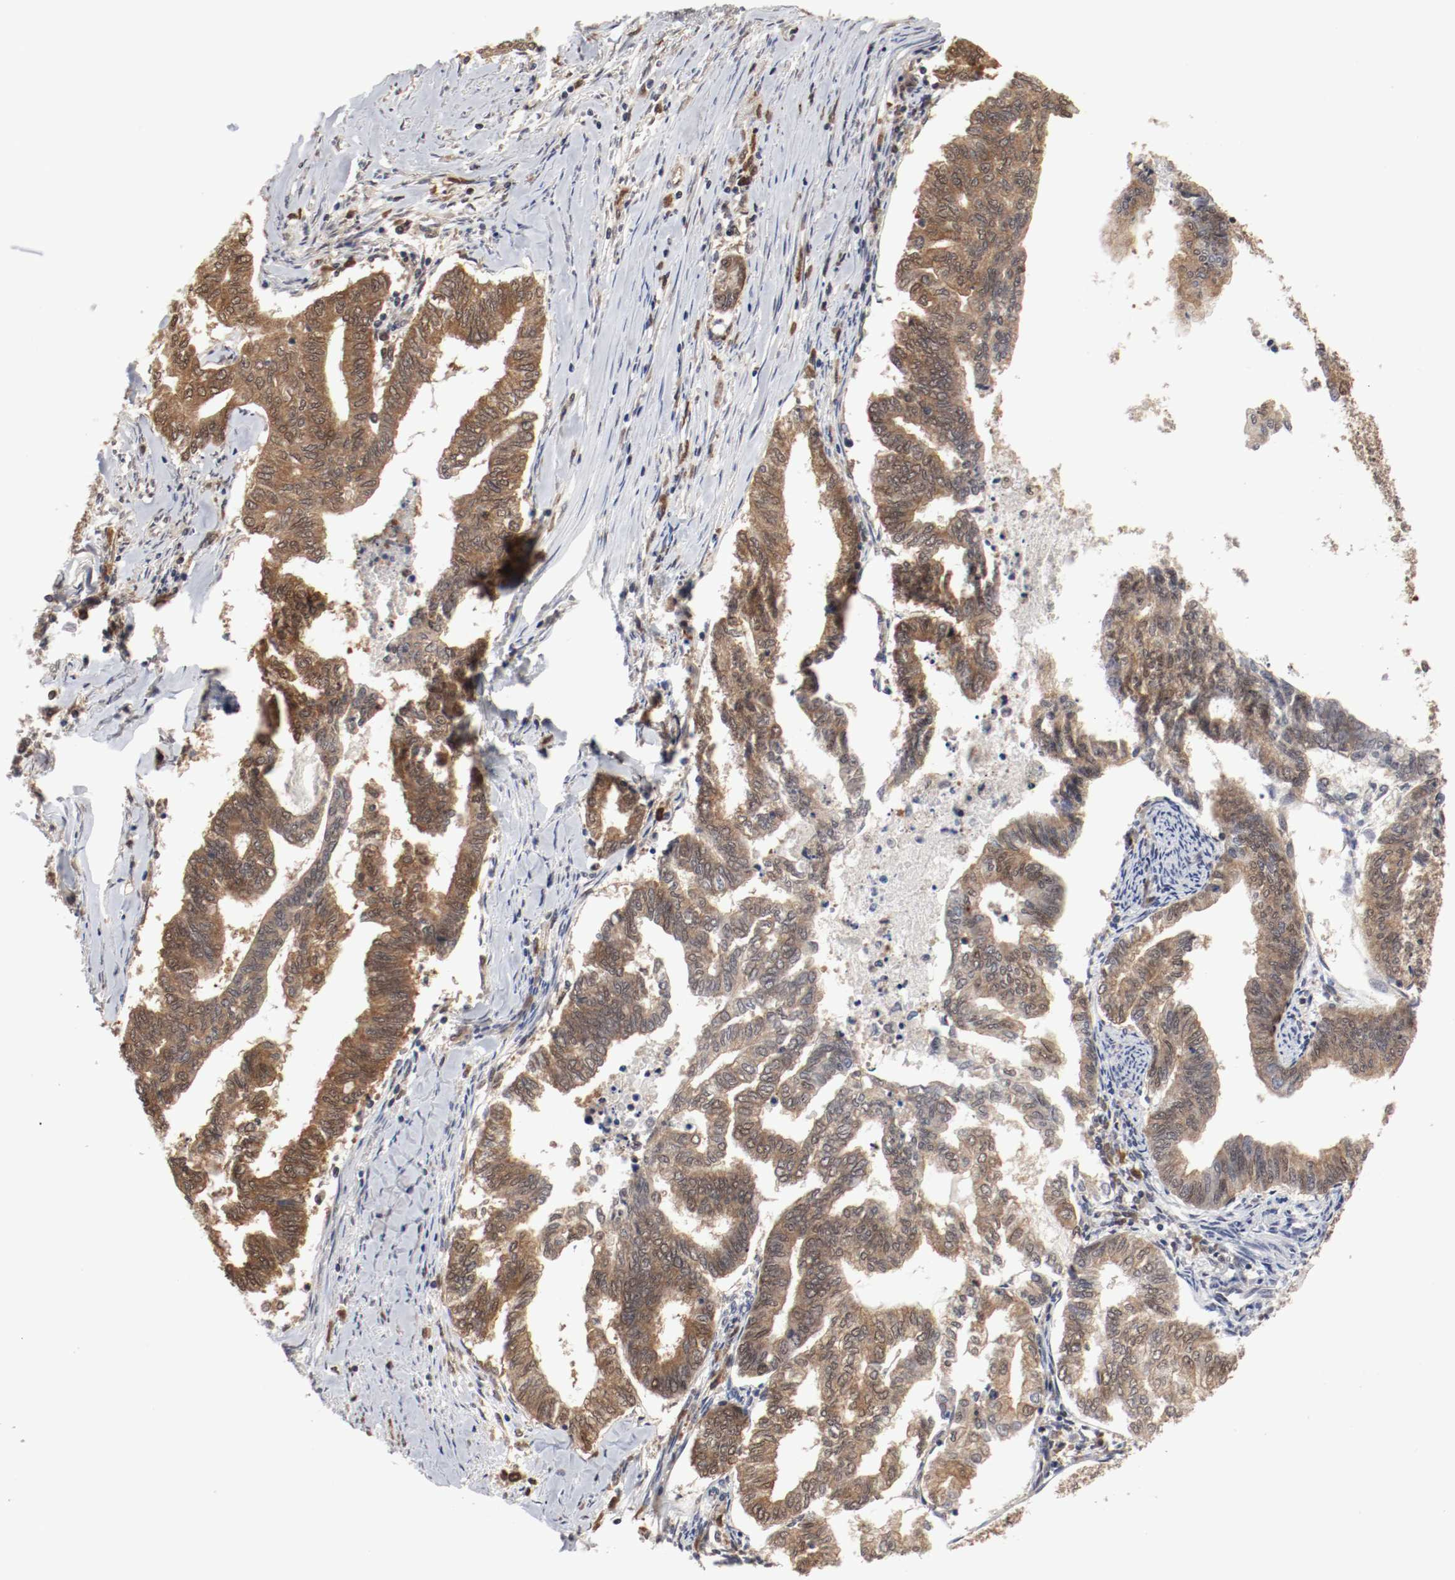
{"staining": {"intensity": "moderate", "quantity": ">75%", "location": "cytoplasmic/membranous,nuclear"}, "tissue": "endometrial cancer", "cell_type": "Tumor cells", "image_type": "cancer", "snomed": [{"axis": "morphology", "description": "Adenocarcinoma, NOS"}, {"axis": "topography", "description": "Endometrium"}], "caption": "Immunohistochemical staining of endometrial cancer (adenocarcinoma) displays medium levels of moderate cytoplasmic/membranous and nuclear expression in about >75% of tumor cells.", "gene": "AFG3L2", "patient": {"sex": "female", "age": 79}}